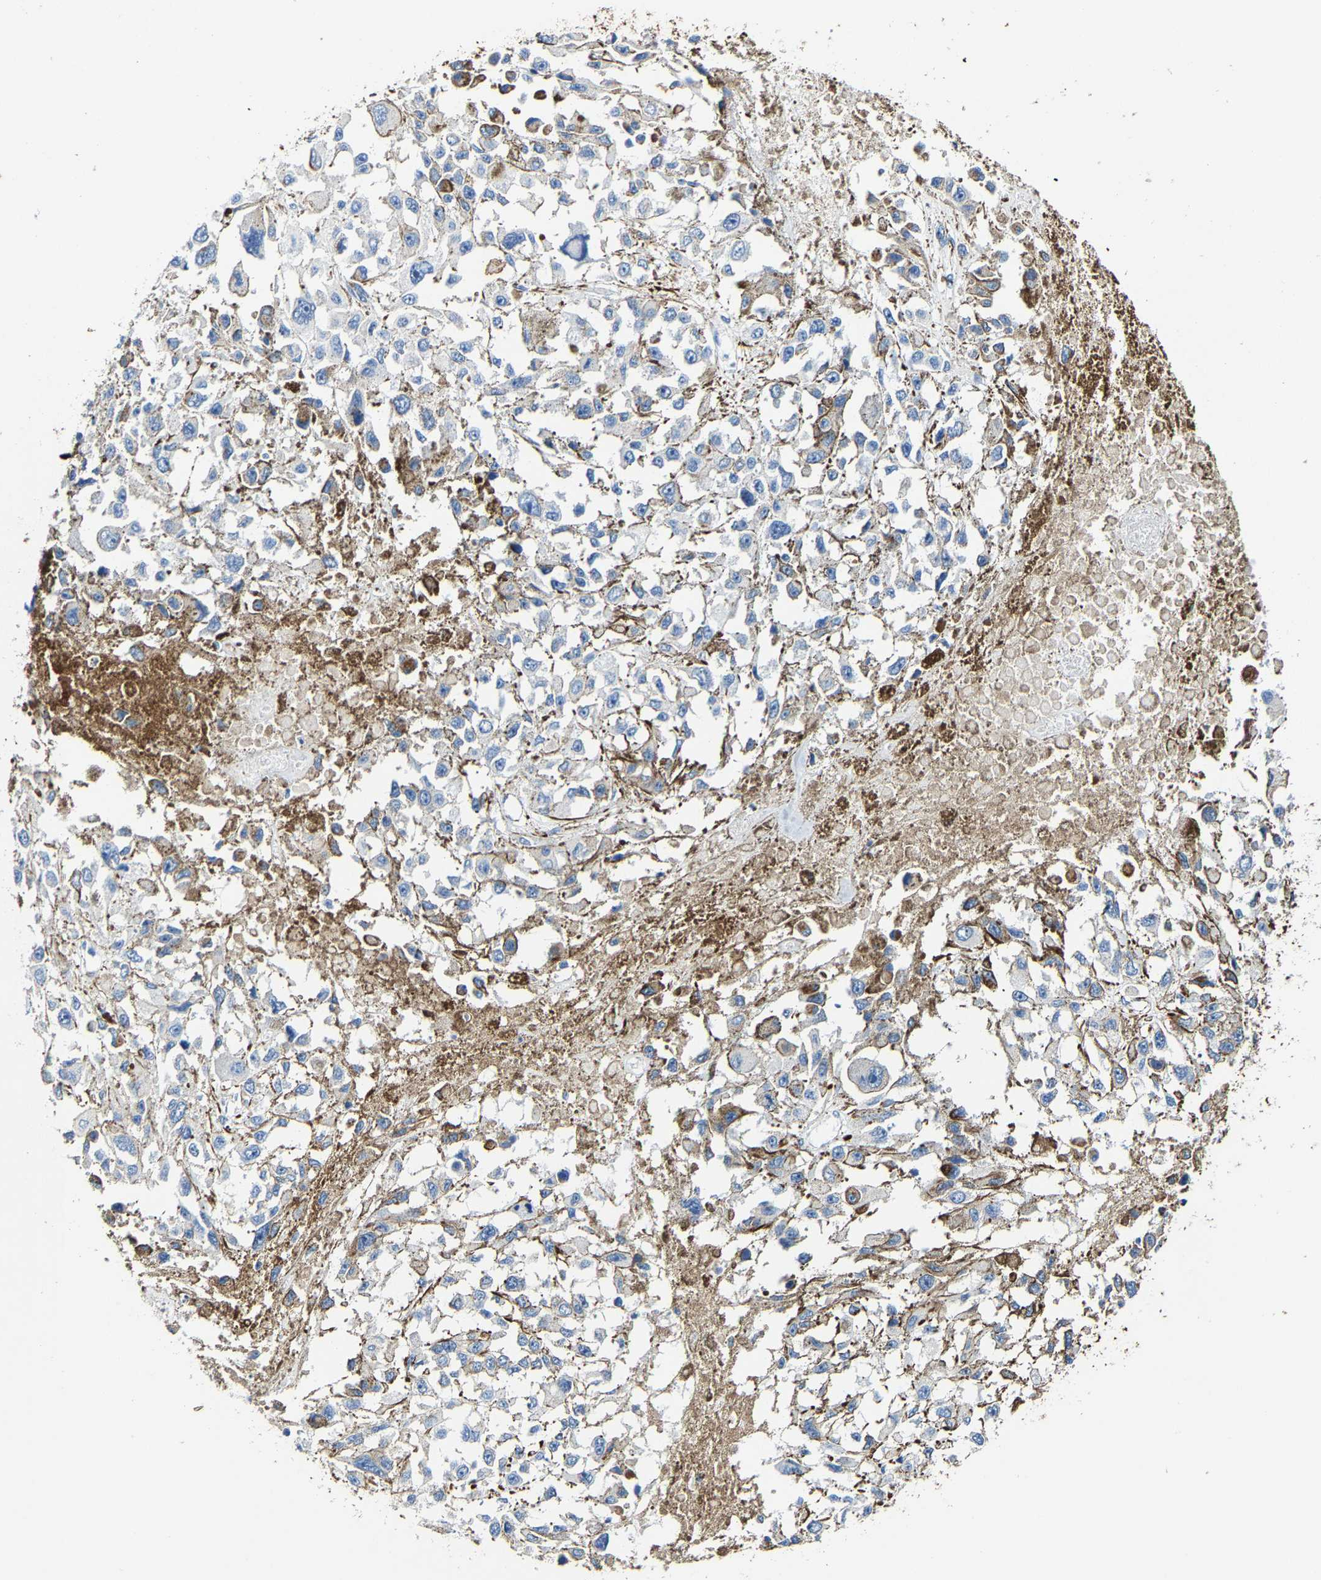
{"staining": {"intensity": "negative", "quantity": "none", "location": "none"}, "tissue": "melanoma", "cell_type": "Tumor cells", "image_type": "cancer", "snomed": [{"axis": "morphology", "description": "Malignant melanoma, Metastatic site"}, {"axis": "topography", "description": "Lymph node"}], "caption": "Immunohistochemistry photomicrograph of neoplastic tissue: human malignant melanoma (metastatic site) stained with DAB (3,3'-diaminobenzidine) demonstrates no significant protein staining in tumor cells. (DAB immunohistochemistry (IHC), high magnification).", "gene": "MMEL1", "patient": {"sex": "male", "age": 59}}